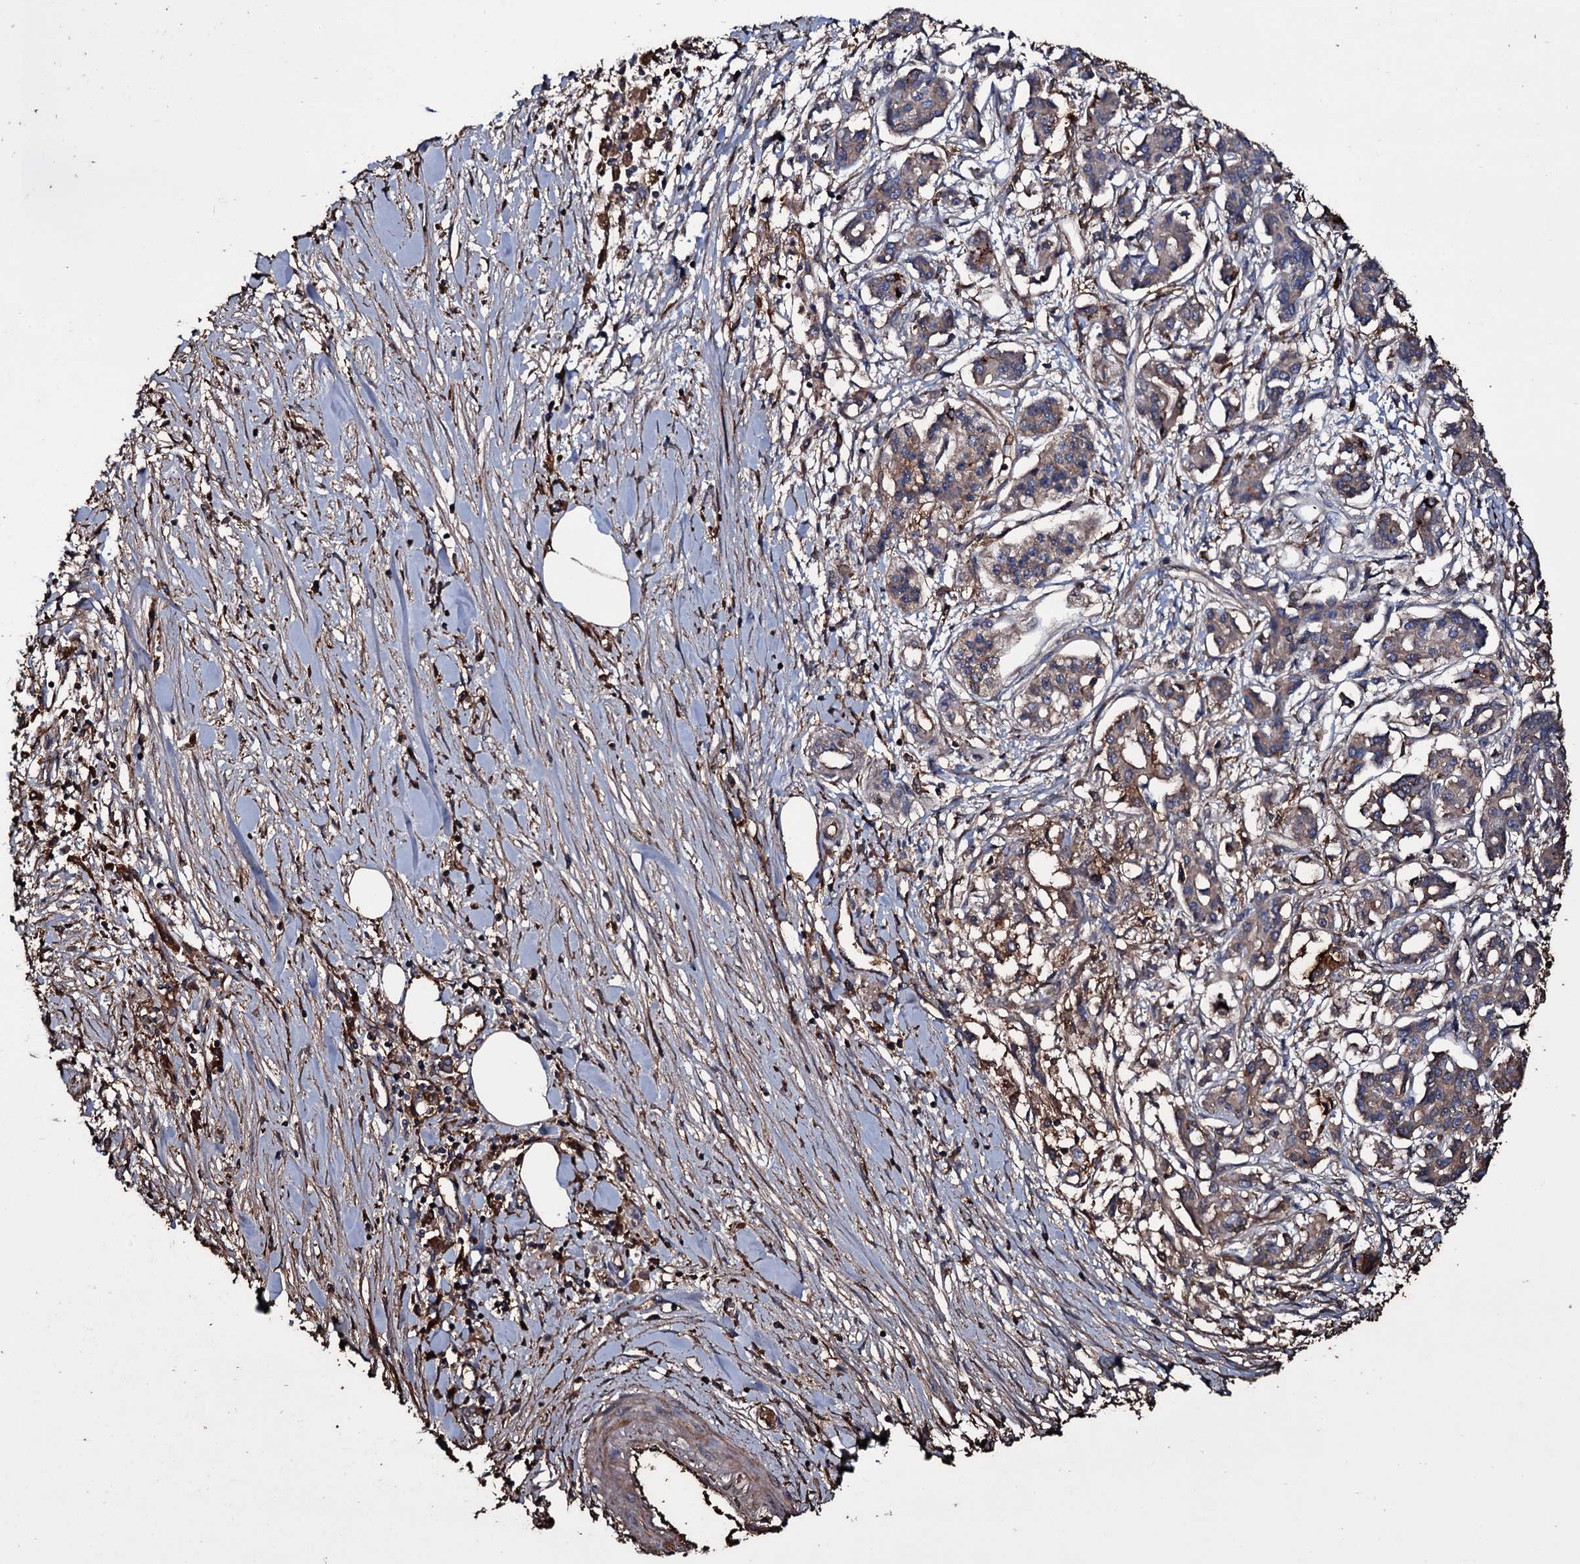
{"staining": {"intensity": "moderate", "quantity": "25%-75%", "location": "cytoplasmic/membranous"}, "tissue": "pancreatic cancer", "cell_type": "Tumor cells", "image_type": "cancer", "snomed": [{"axis": "morphology", "description": "Adenocarcinoma, NOS"}, {"axis": "topography", "description": "Pancreas"}], "caption": "Immunohistochemical staining of pancreatic cancer (adenocarcinoma) demonstrates medium levels of moderate cytoplasmic/membranous staining in approximately 25%-75% of tumor cells.", "gene": "ZSWIM8", "patient": {"sex": "female", "age": 50}}